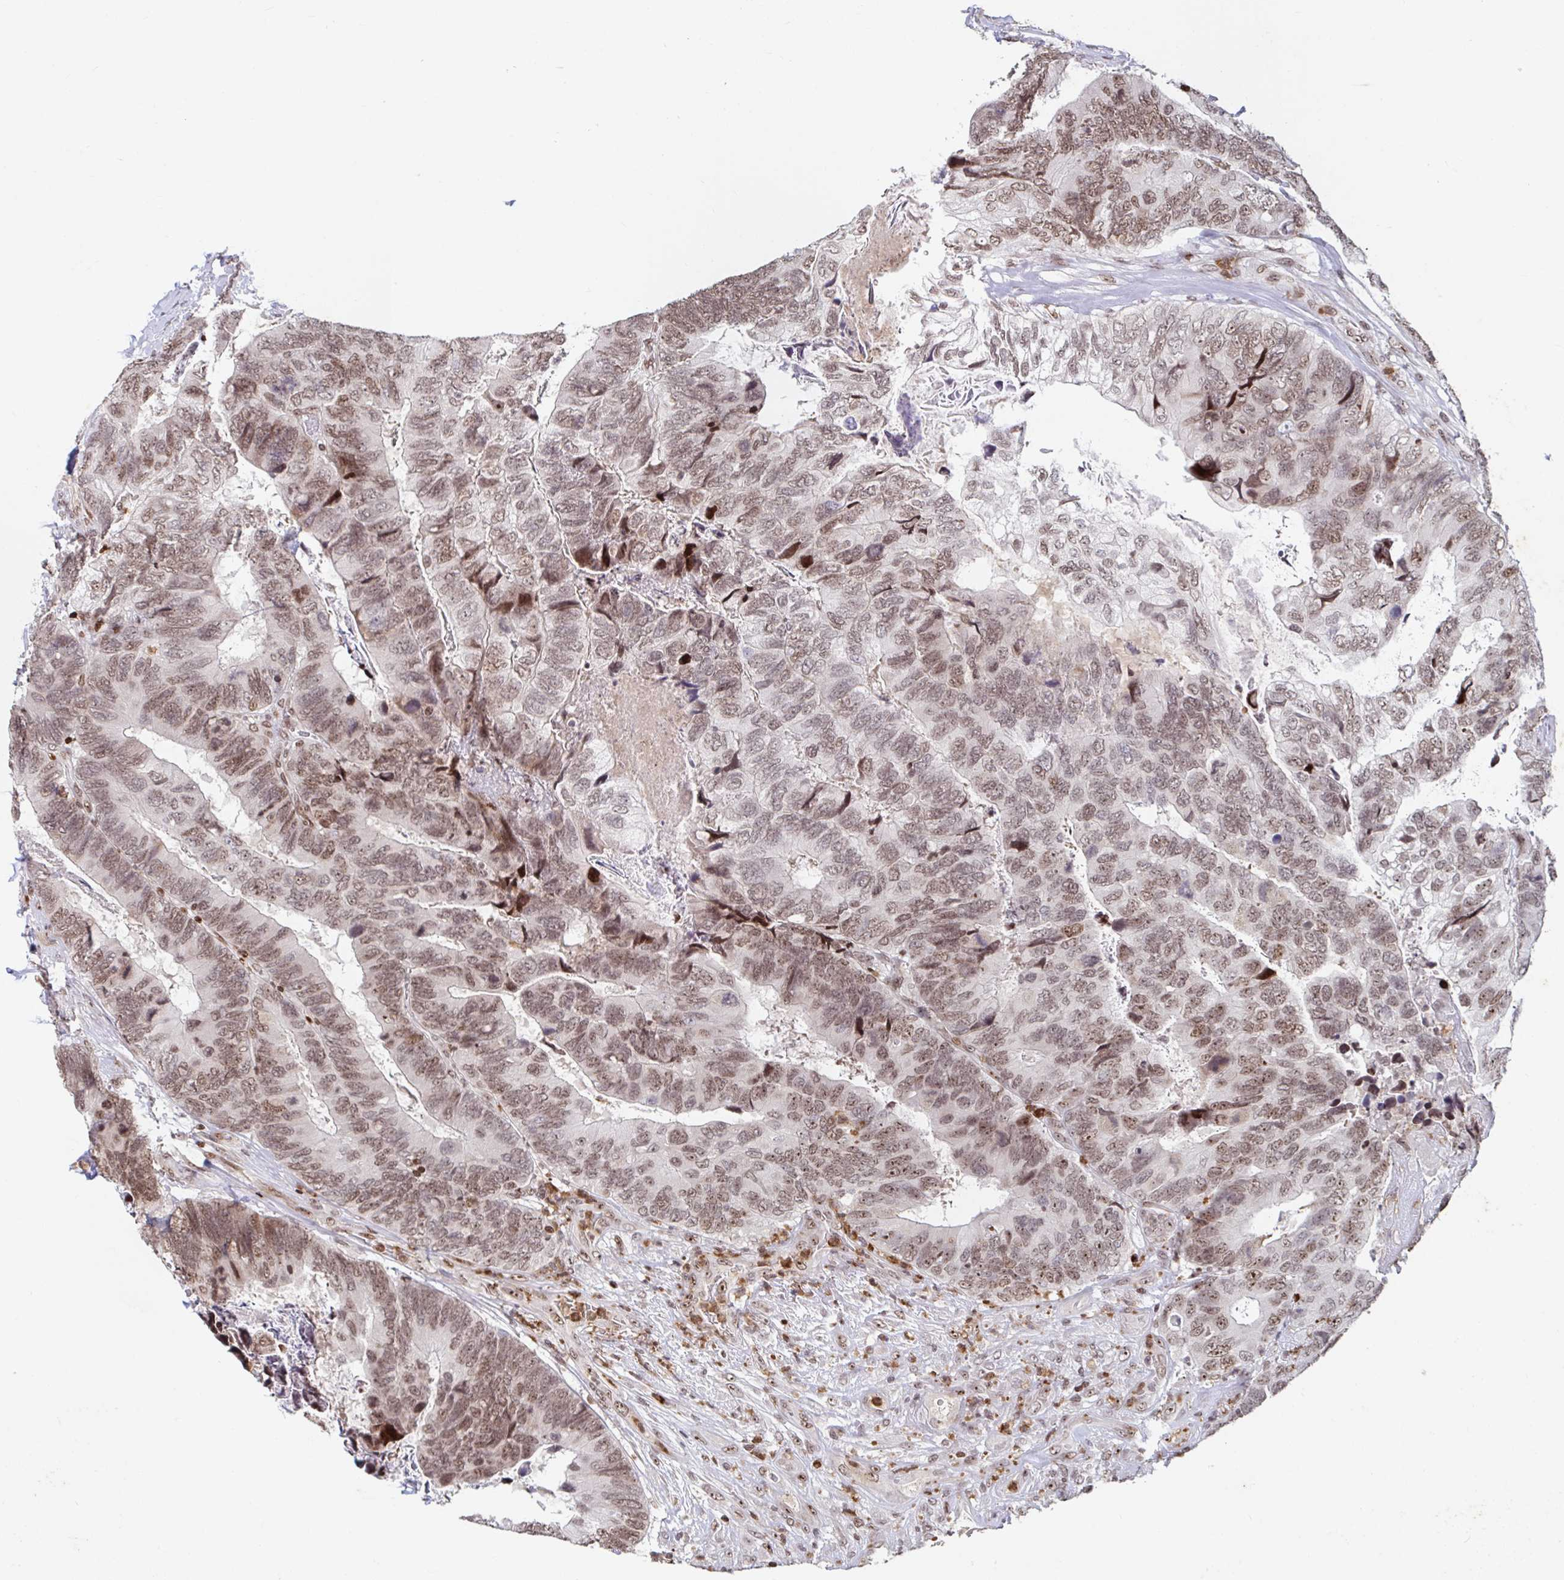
{"staining": {"intensity": "moderate", "quantity": ">75%", "location": "nuclear"}, "tissue": "breast cancer", "cell_type": "Tumor cells", "image_type": "cancer", "snomed": [{"axis": "morphology", "description": "Lobular carcinoma"}, {"axis": "topography", "description": "Breast"}], "caption": "This is an image of IHC staining of lobular carcinoma (breast), which shows moderate positivity in the nuclear of tumor cells.", "gene": "C19orf53", "patient": {"sex": "female", "age": 59}}